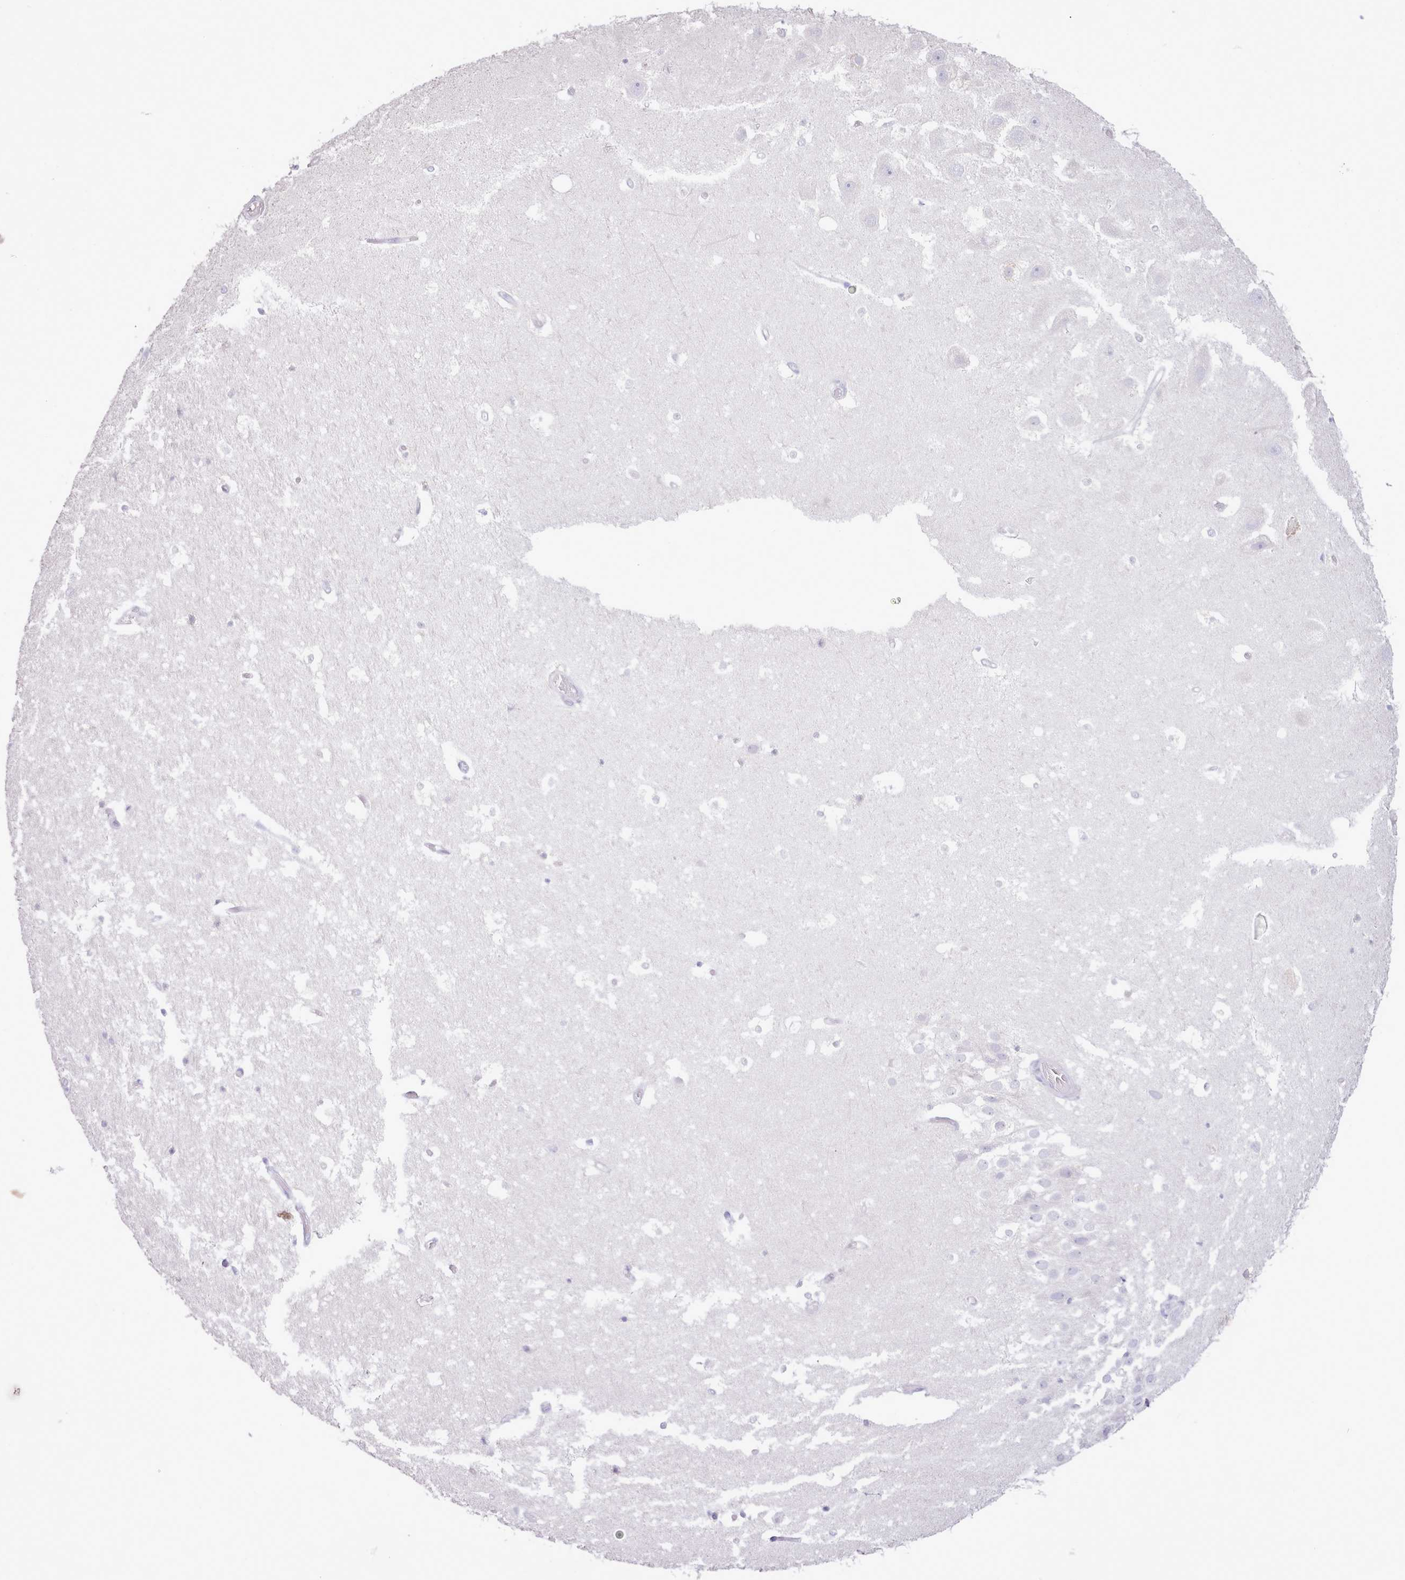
{"staining": {"intensity": "negative", "quantity": "none", "location": "none"}, "tissue": "hippocampus", "cell_type": "Glial cells", "image_type": "normal", "snomed": [{"axis": "morphology", "description": "Normal tissue, NOS"}, {"axis": "topography", "description": "Hippocampus"}], "caption": "Glial cells are negative for brown protein staining in normal hippocampus. The staining was performed using DAB to visualize the protein expression in brown, while the nuclei were stained in blue with hematoxylin (Magnification: 20x).", "gene": "CCL1", "patient": {"sex": "female", "age": 52}}